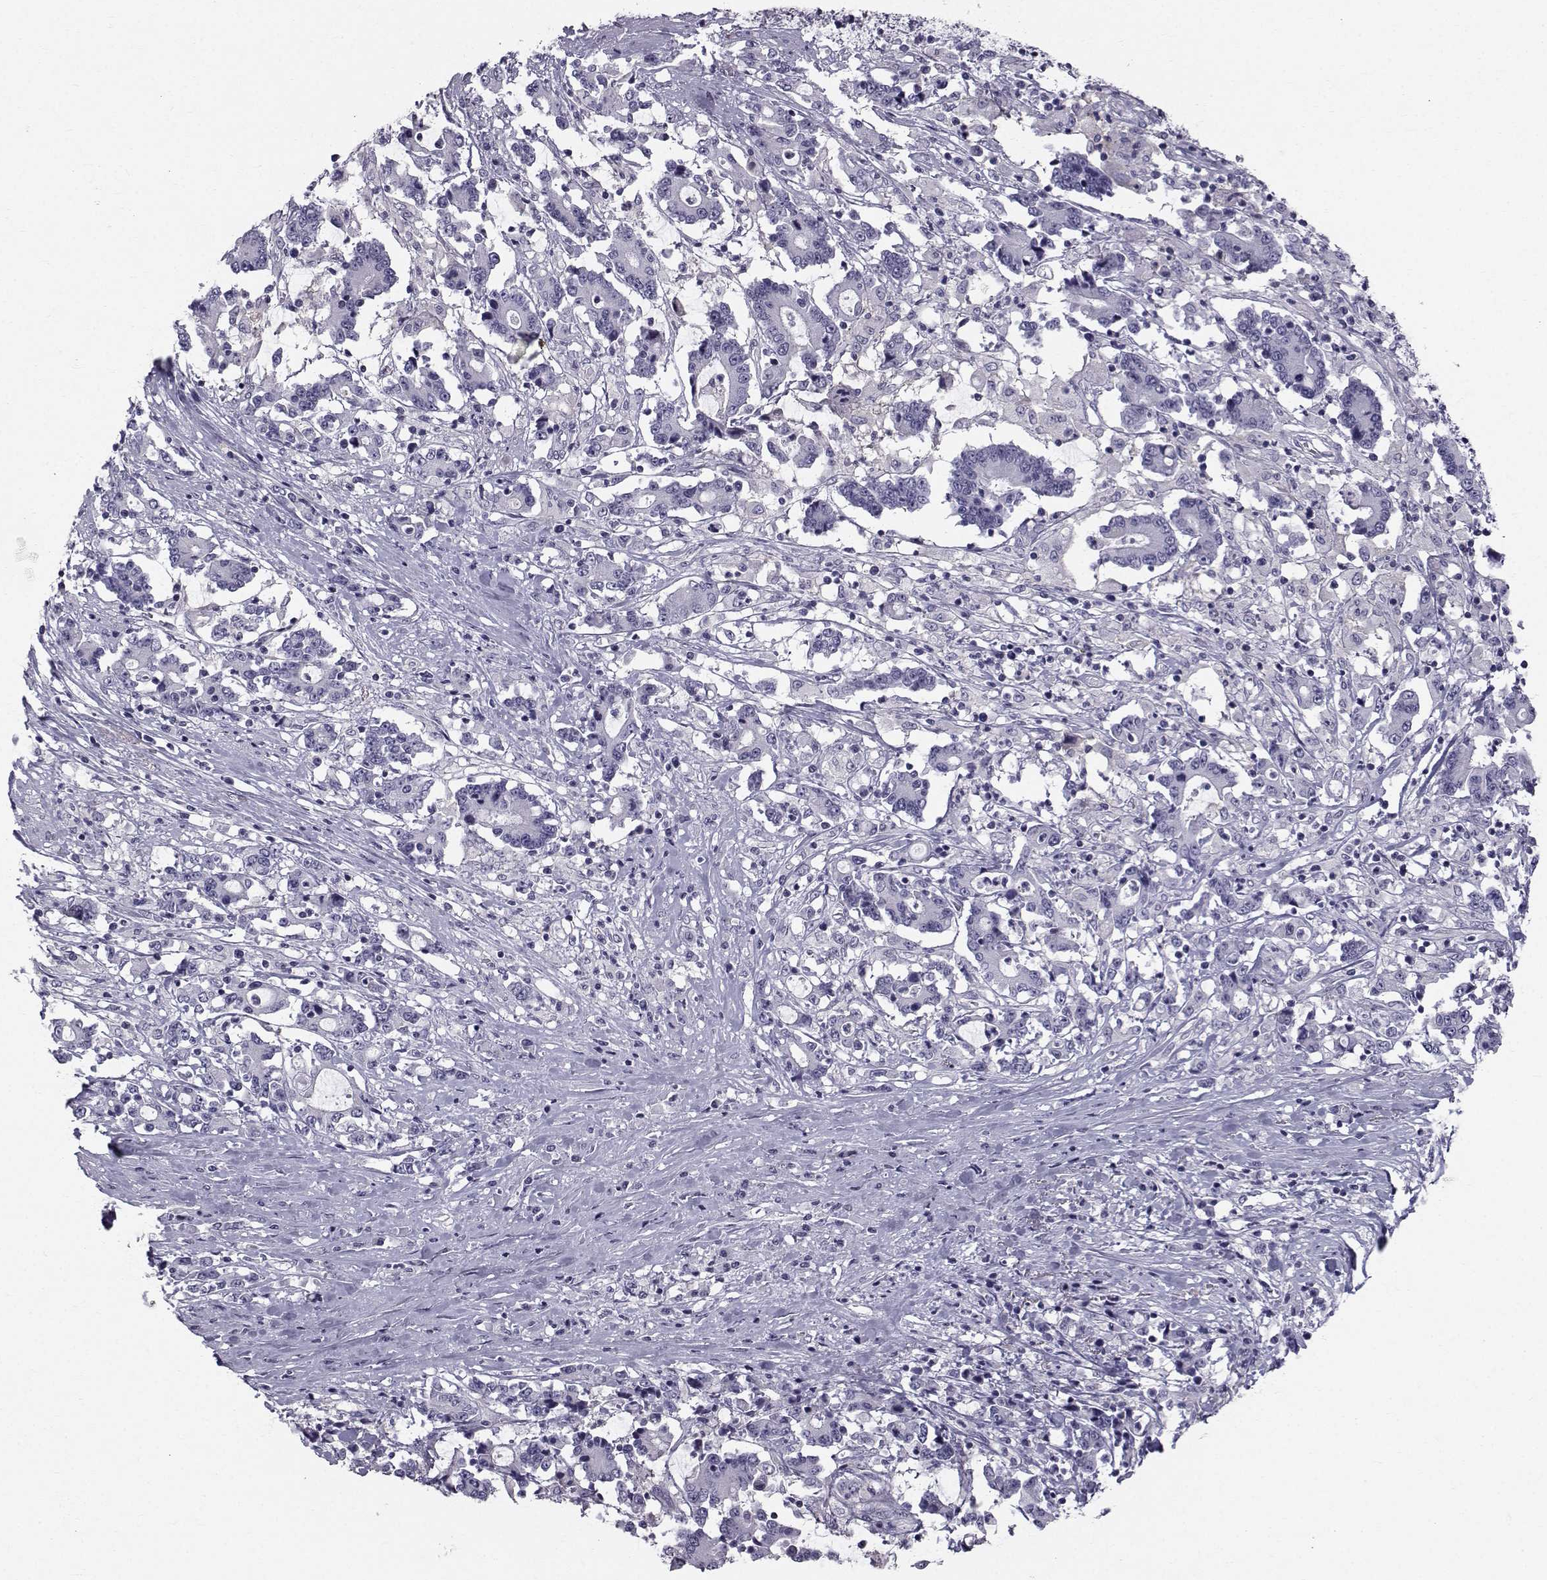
{"staining": {"intensity": "negative", "quantity": "none", "location": "none"}, "tissue": "stomach cancer", "cell_type": "Tumor cells", "image_type": "cancer", "snomed": [{"axis": "morphology", "description": "Adenocarcinoma, NOS"}, {"axis": "topography", "description": "Stomach, upper"}], "caption": "Protein analysis of adenocarcinoma (stomach) displays no significant staining in tumor cells.", "gene": "SPDYE4", "patient": {"sex": "male", "age": 68}}